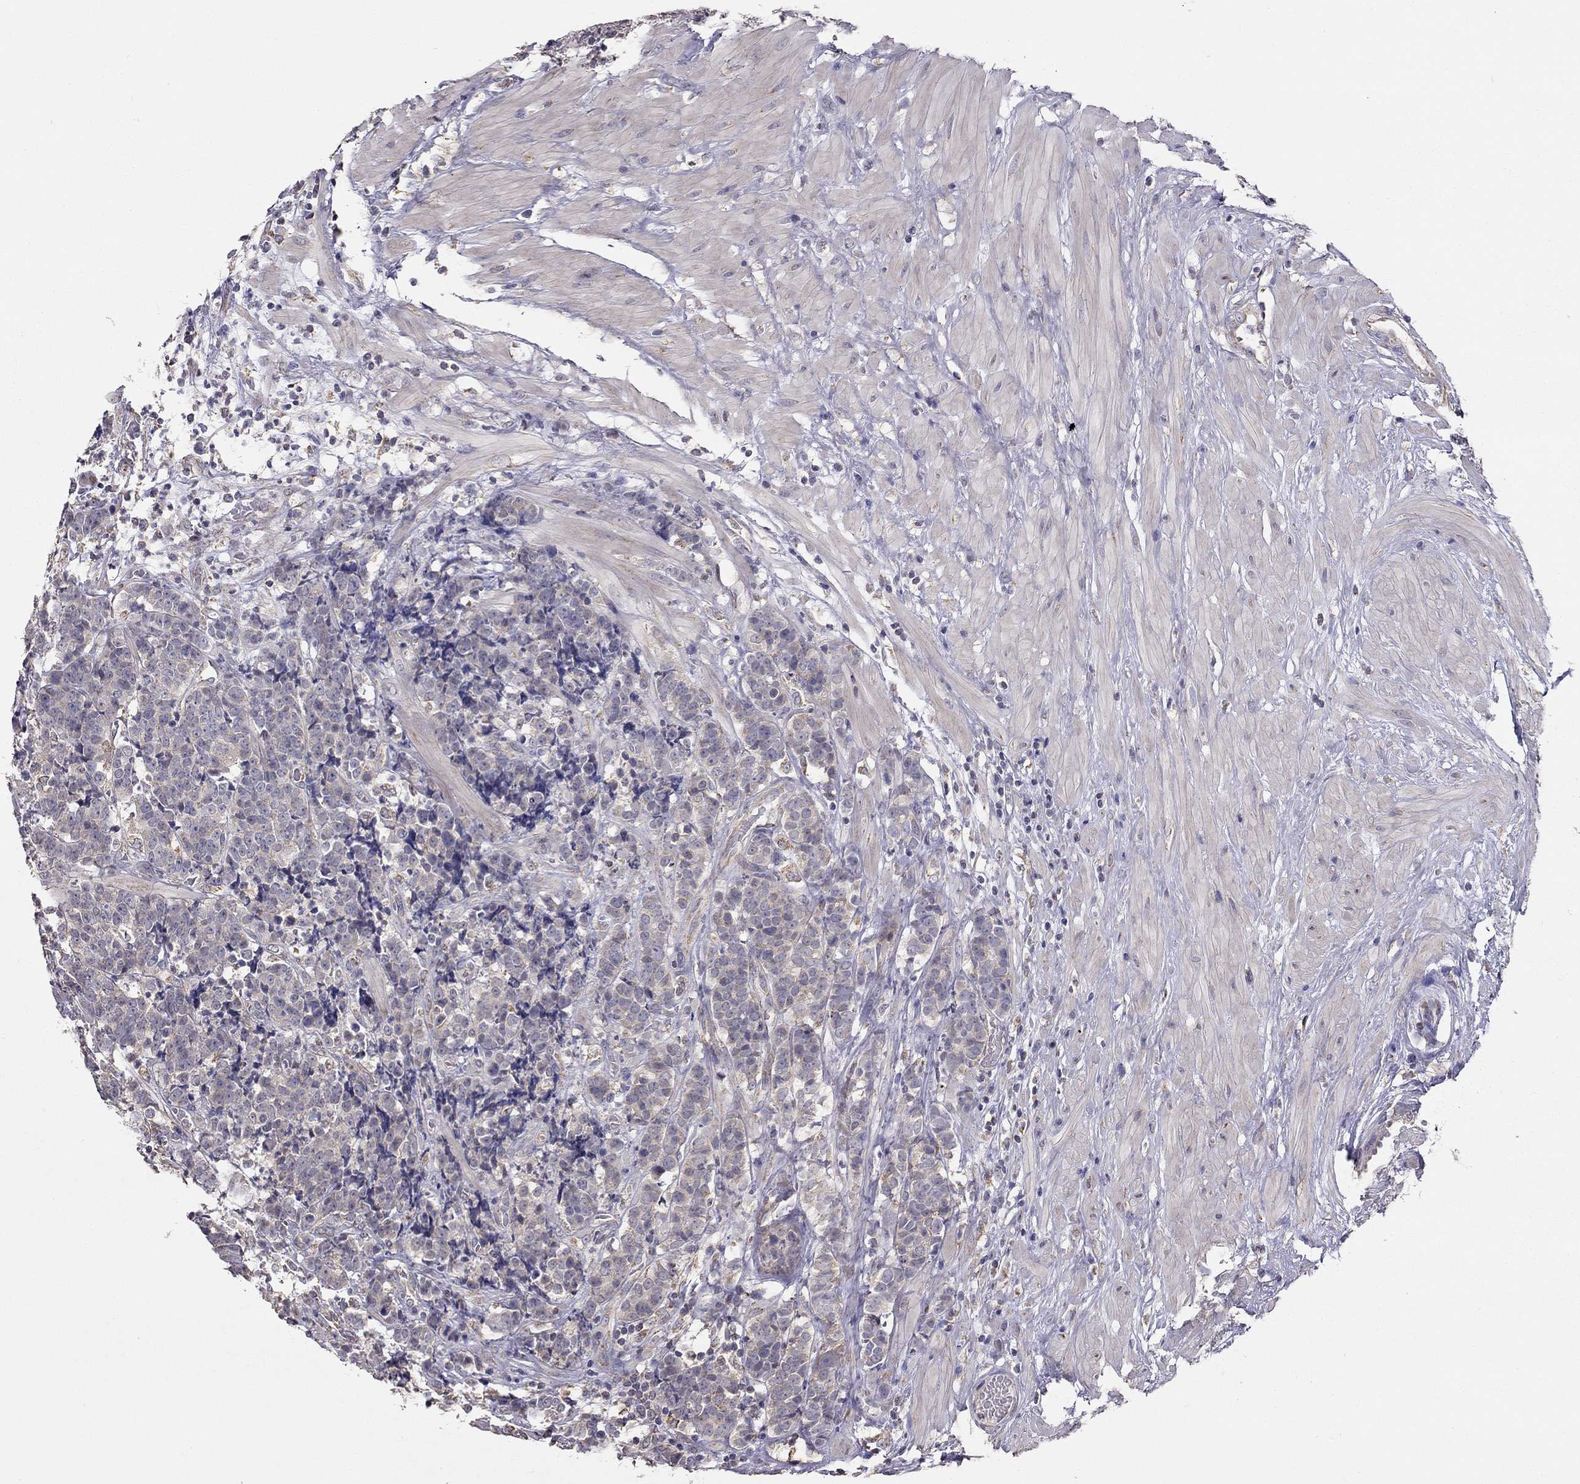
{"staining": {"intensity": "weak", "quantity": "<25%", "location": "cytoplasmic/membranous"}, "tissue": "prostate cancer", "cell_type": "Tumor cells", "image_type": "cancer", "snomed": [{"axis": "morphology", "description": "Adenocarcinoma, NOS"}, {"axis": "topography", "description": "Prostate"}], "caption": "The histopathology image demonstrates no significant staining in tumor cells of prostate cancer (adenocarcinoma).", "gene": "LRIT3", "patient": {"sex": "male", "age": 67}}